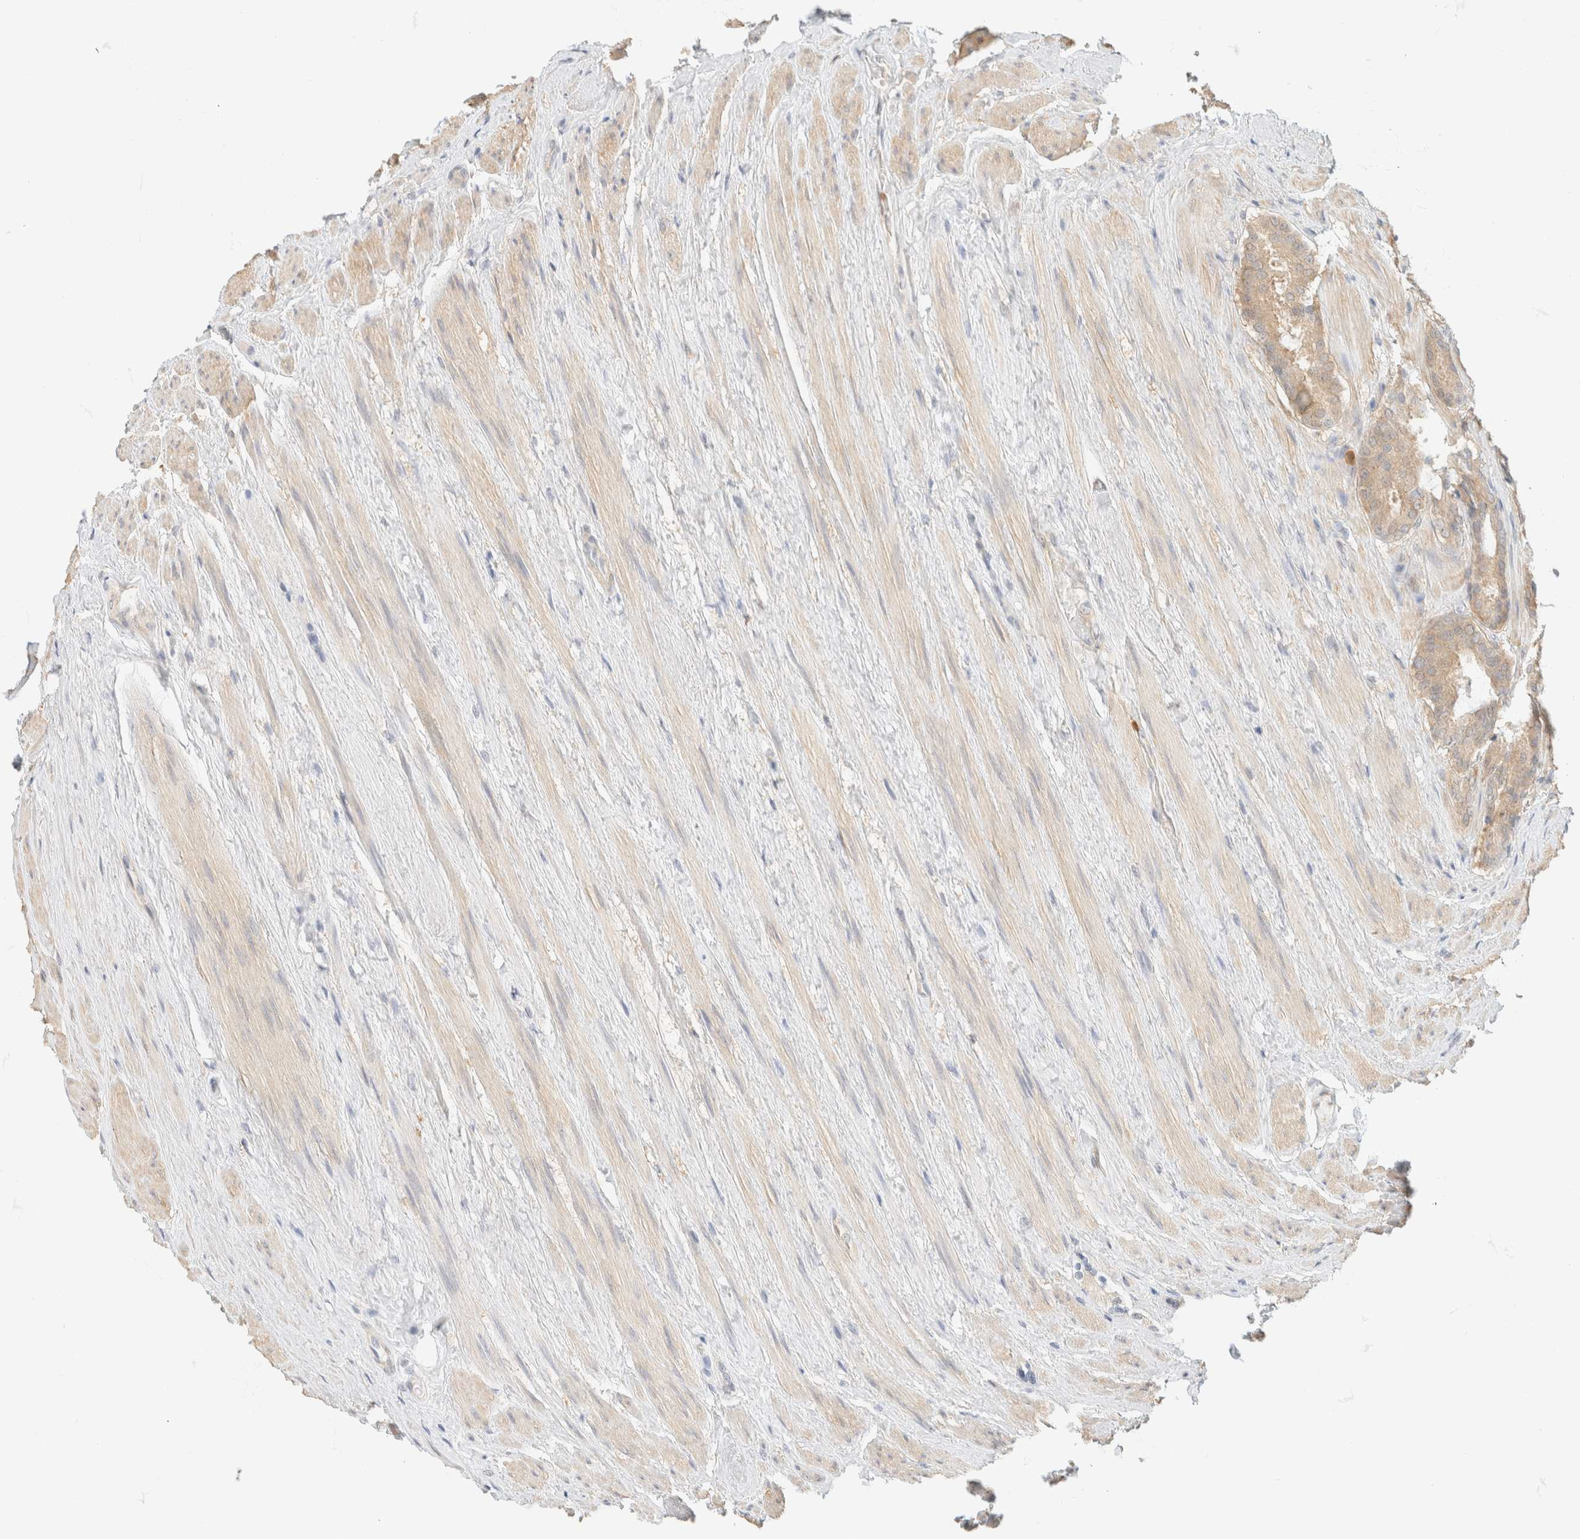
{"staining": {"intensity": "weak", "quantity": ">75%", "location": "cytoplasmic/membranous"}, "tissue": "prostate cancer", "cell_type": "Tumor cells", "image_type": "cancer", "snomed": [{"axis": "morphology", "description": "Adenocarcinoma, Low grade"}, {"axis": "topography", "description": "Prostate"}], "caption": "A photomicrograph of prostate cancer (adenocarcinoma (low-grade)) stained for a protein shows weak cytoplasmic/membranous brown staining in tumor cells.", "gene": "GPI", "patient": {"sex": "male", "age": 69}}